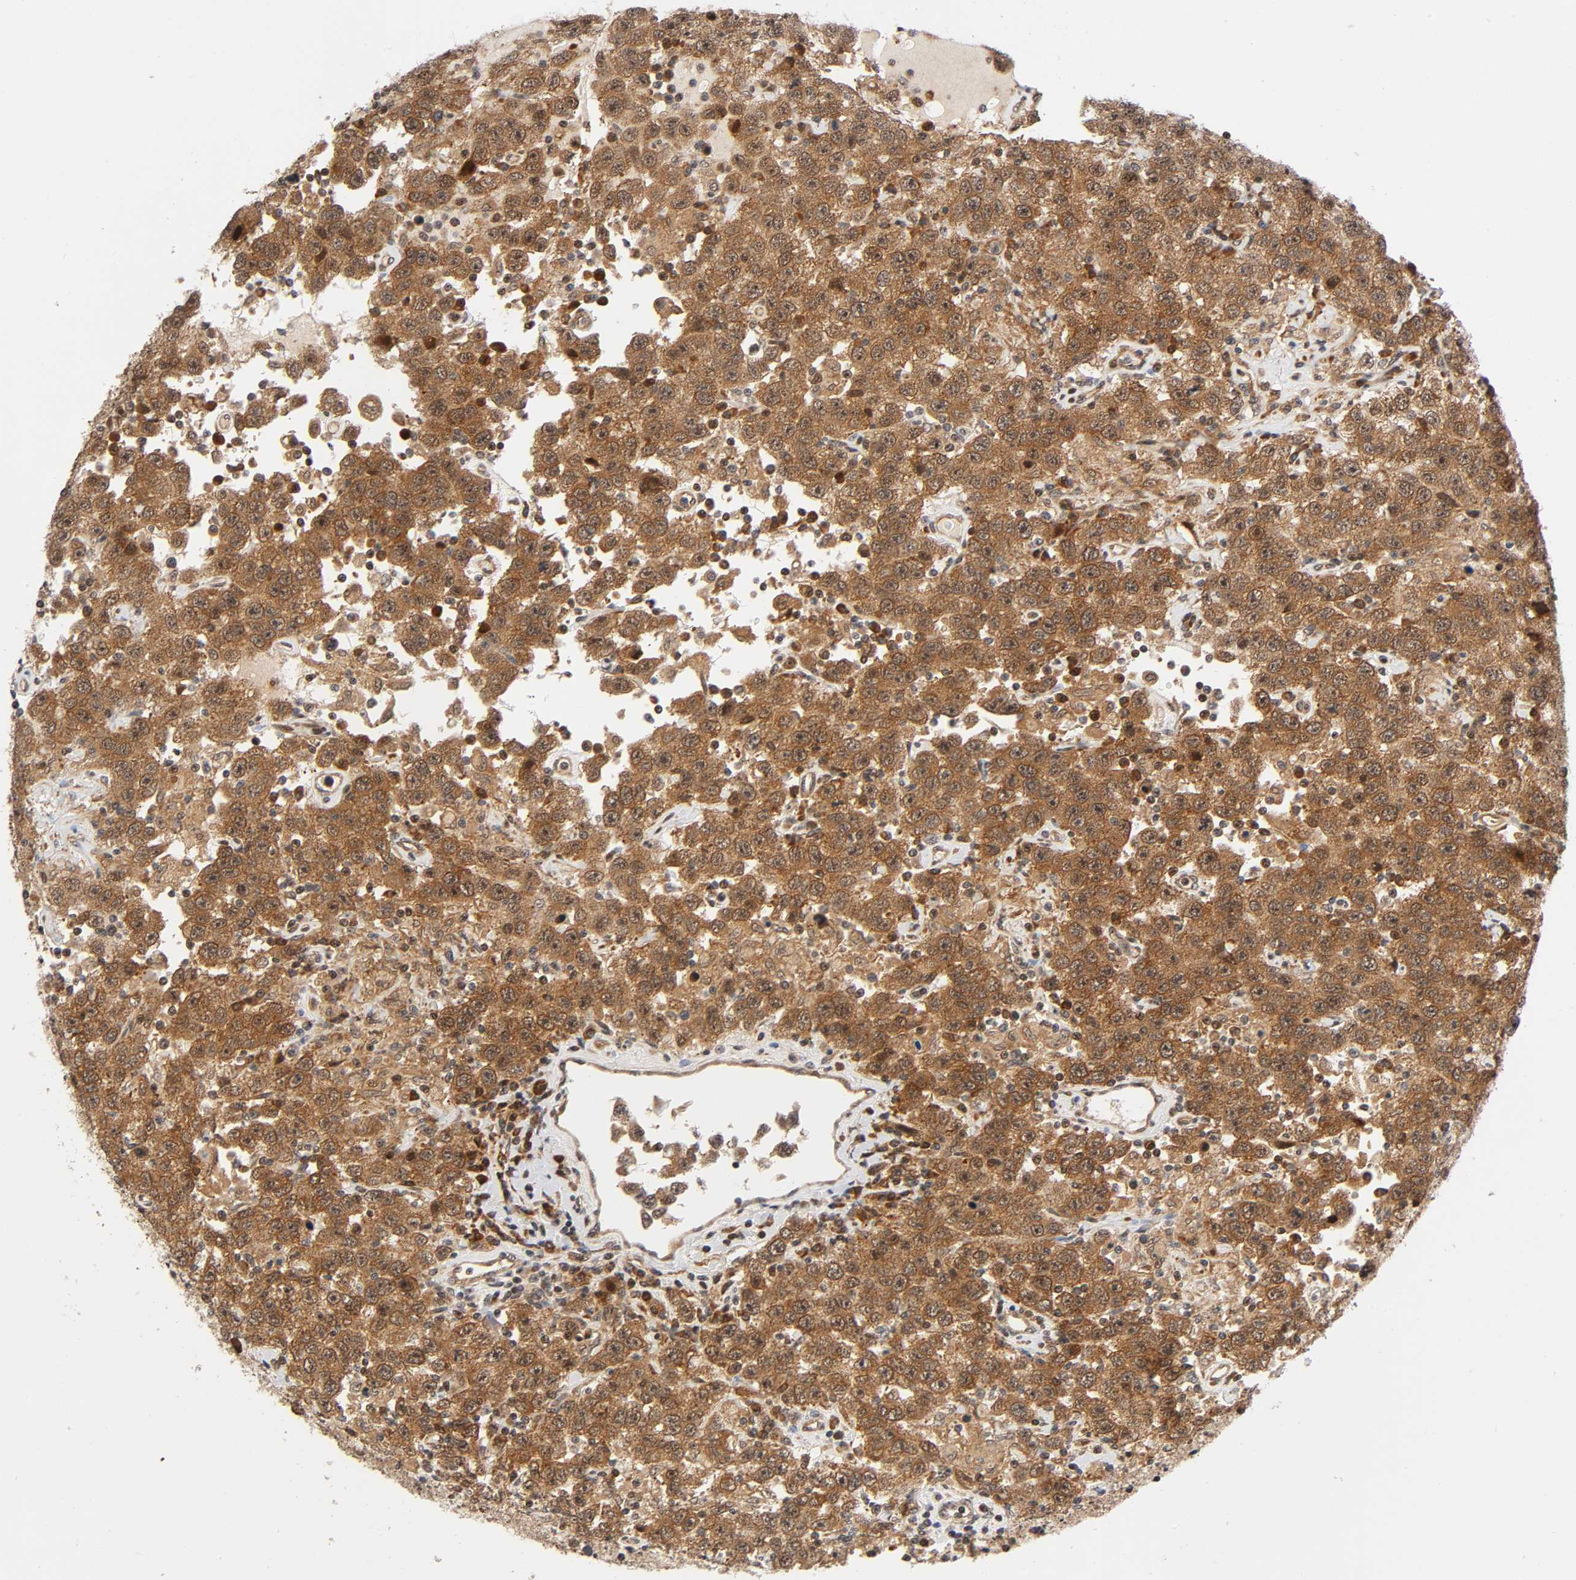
{"staining": {"intensity": "moderate", "quantity": ">75%", "location": "cytoplasmic/membranous,nuclear"}, "tissue": "testis cancer", "cell_type": "Tumor cells", "image_type": "cancer", "snomed": [{"axis": "morphology", "description": "Seminoma, NOS"}, {"axis": "topography", "description": "Testis"}], "caption": "Immunohistochemical staining of testis cancer demonstrates medium levels of moderate cytoplasmic/membranous and nuclear staining in approximately >75% of tumor cells. Nuclei are stained in blue.", "gene": "IQCJ-SCHIP1", "patient": {"sex": "male", "age": 41}}